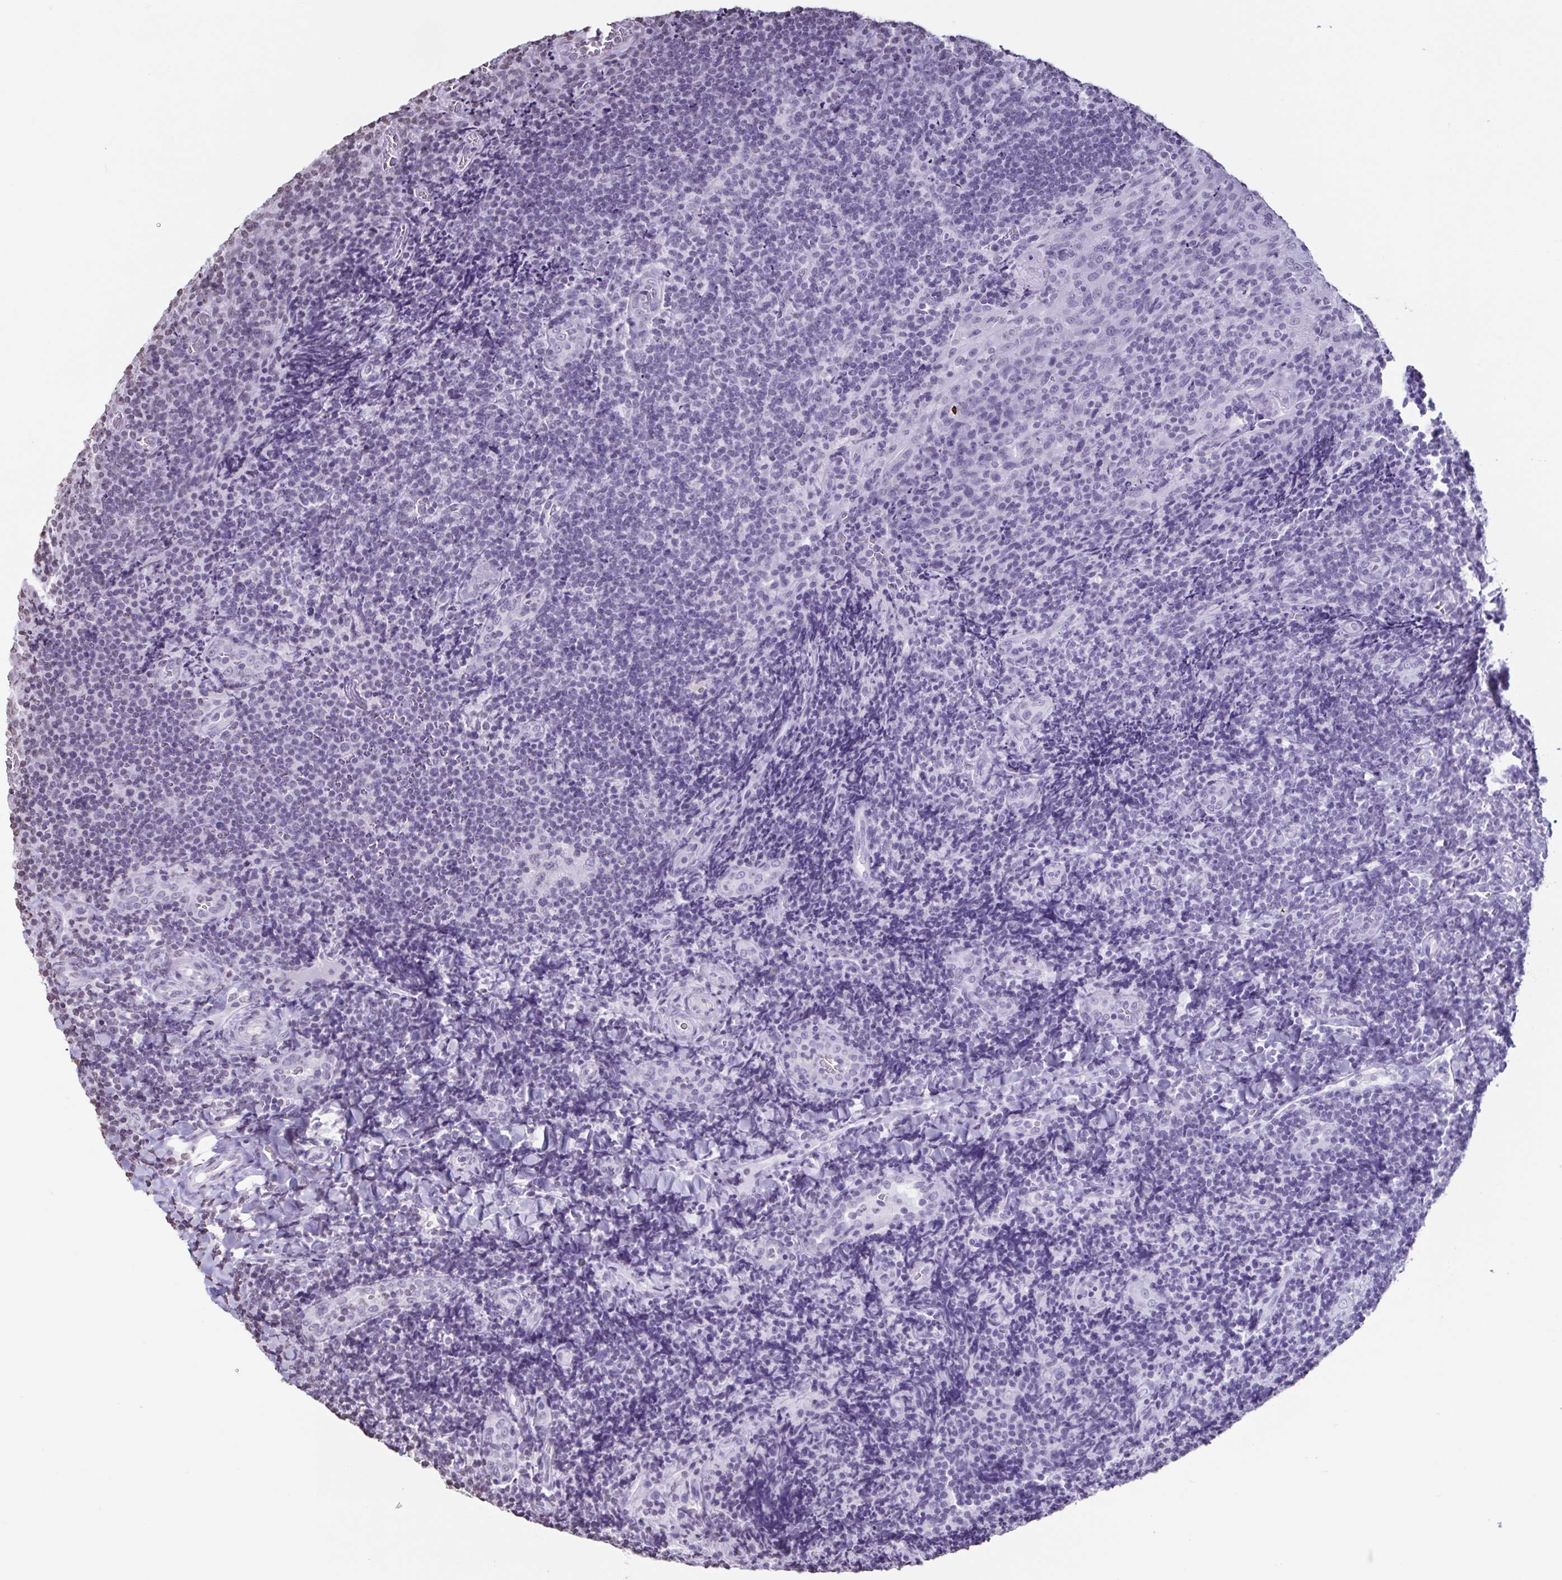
{"staining": {"intensity": "negative", "quantity": "none", "location": "none"}, "tissue": "tonsil", "cell_type": "Germinal center cells", "image_type": "normal", "snomed": [{"axis": "morphology", "description": "Normal tissue, NOS"}, {"axis": "topography", "description": "Tonsil"}], "caption": "The photomicrograph displays no significant staining in germinal center cells of tonsil.", "gene": "VCX2", "patient": {"sex": "male", "age": 17}}